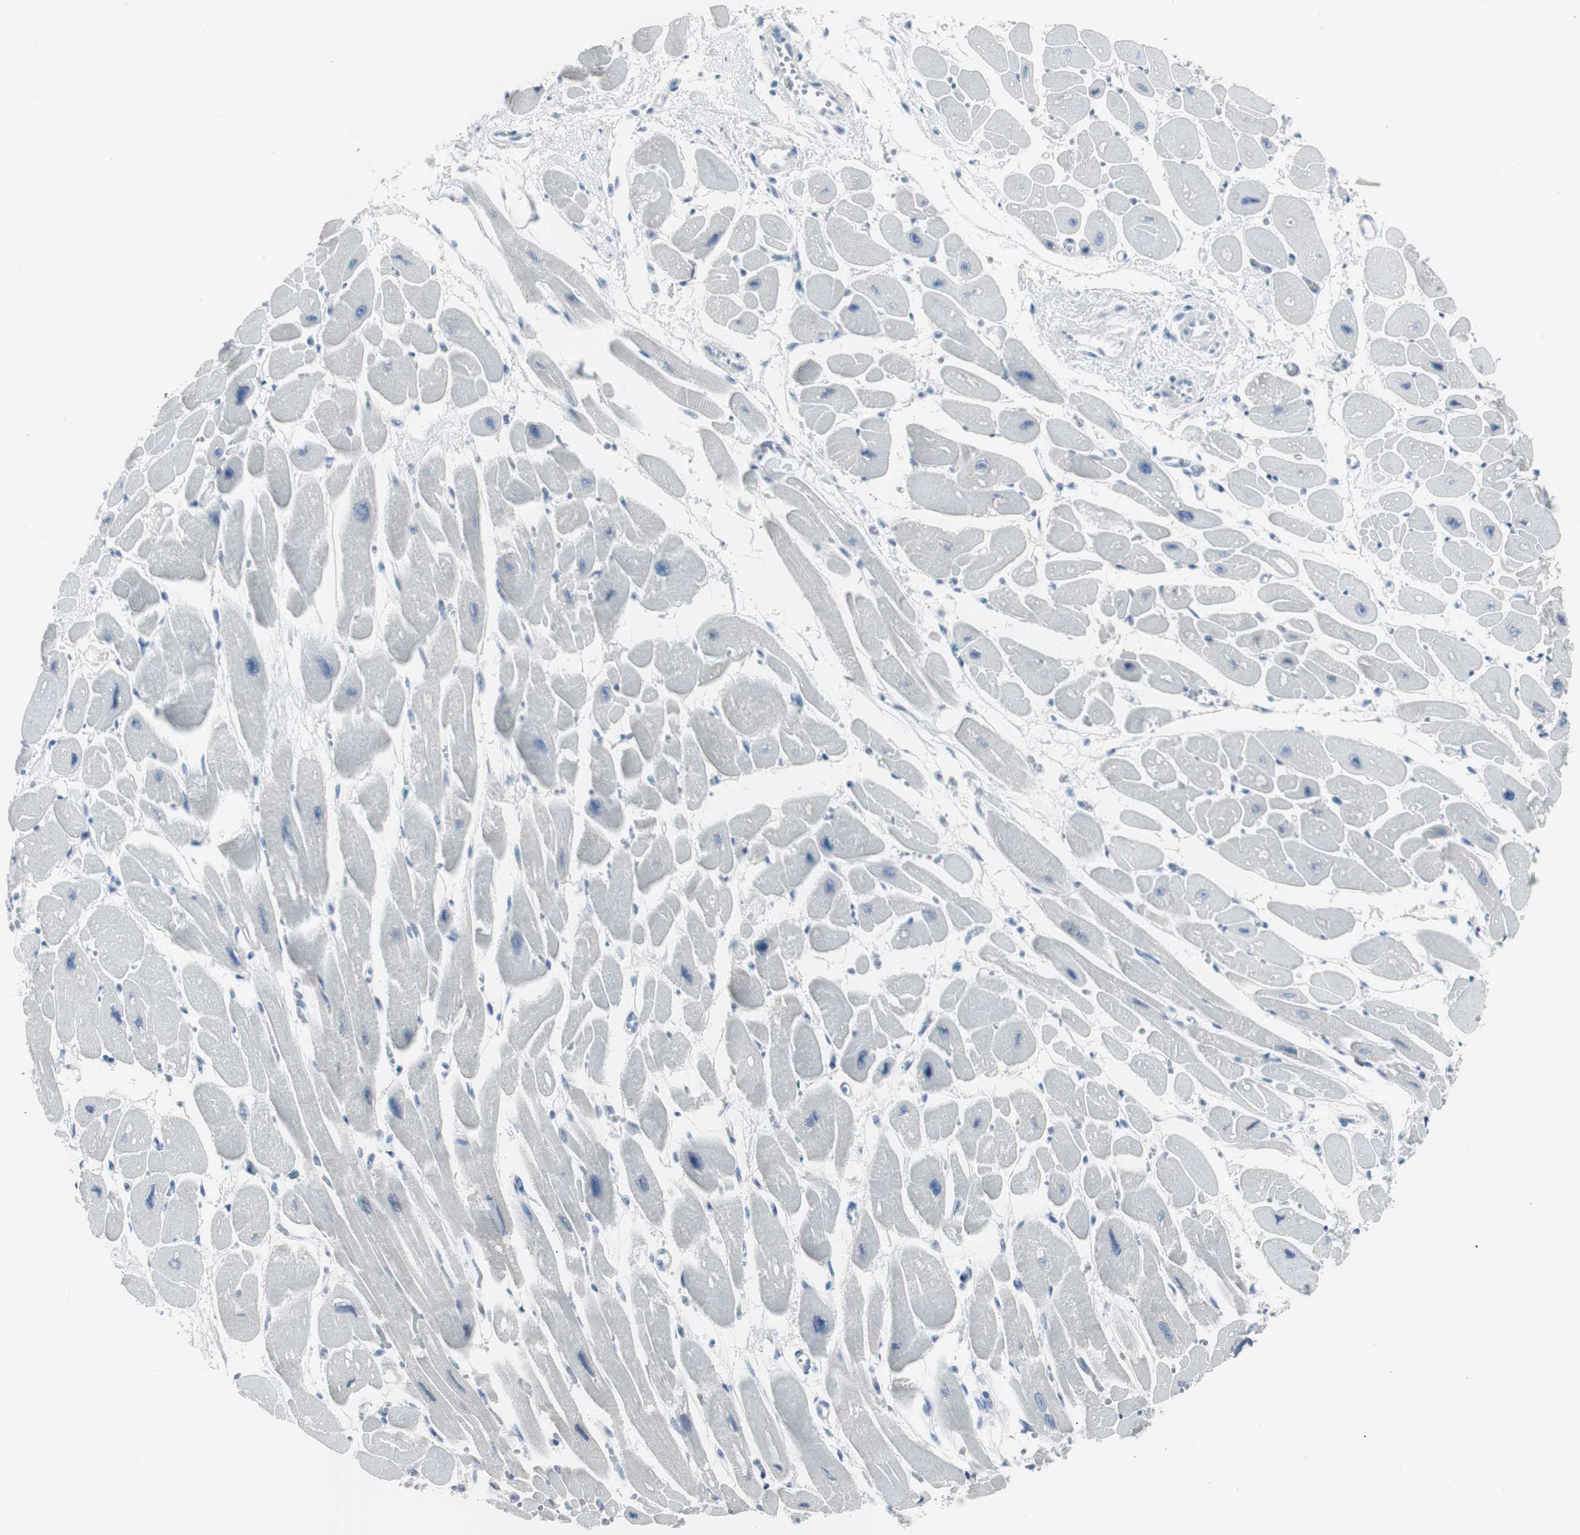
{"staining": {"intensity": "negative", "quantity": "none", "location": "none"}, "tissue": "heart muscle", "cell_type": "Cardiomyocytes", "image_type": "normal", "snomed": [{"axis": "morphology", "description": "Normal tissue, NOS"}, {"axis": "topography", "description": "Heart"}], "caption": "The photomicrograph shows no staining of cardiomyocytes in benign heart muscle. Nuclei are stained in blue.", "gene": "RASA1", "patient": {"sex": "female", "age": 54}}